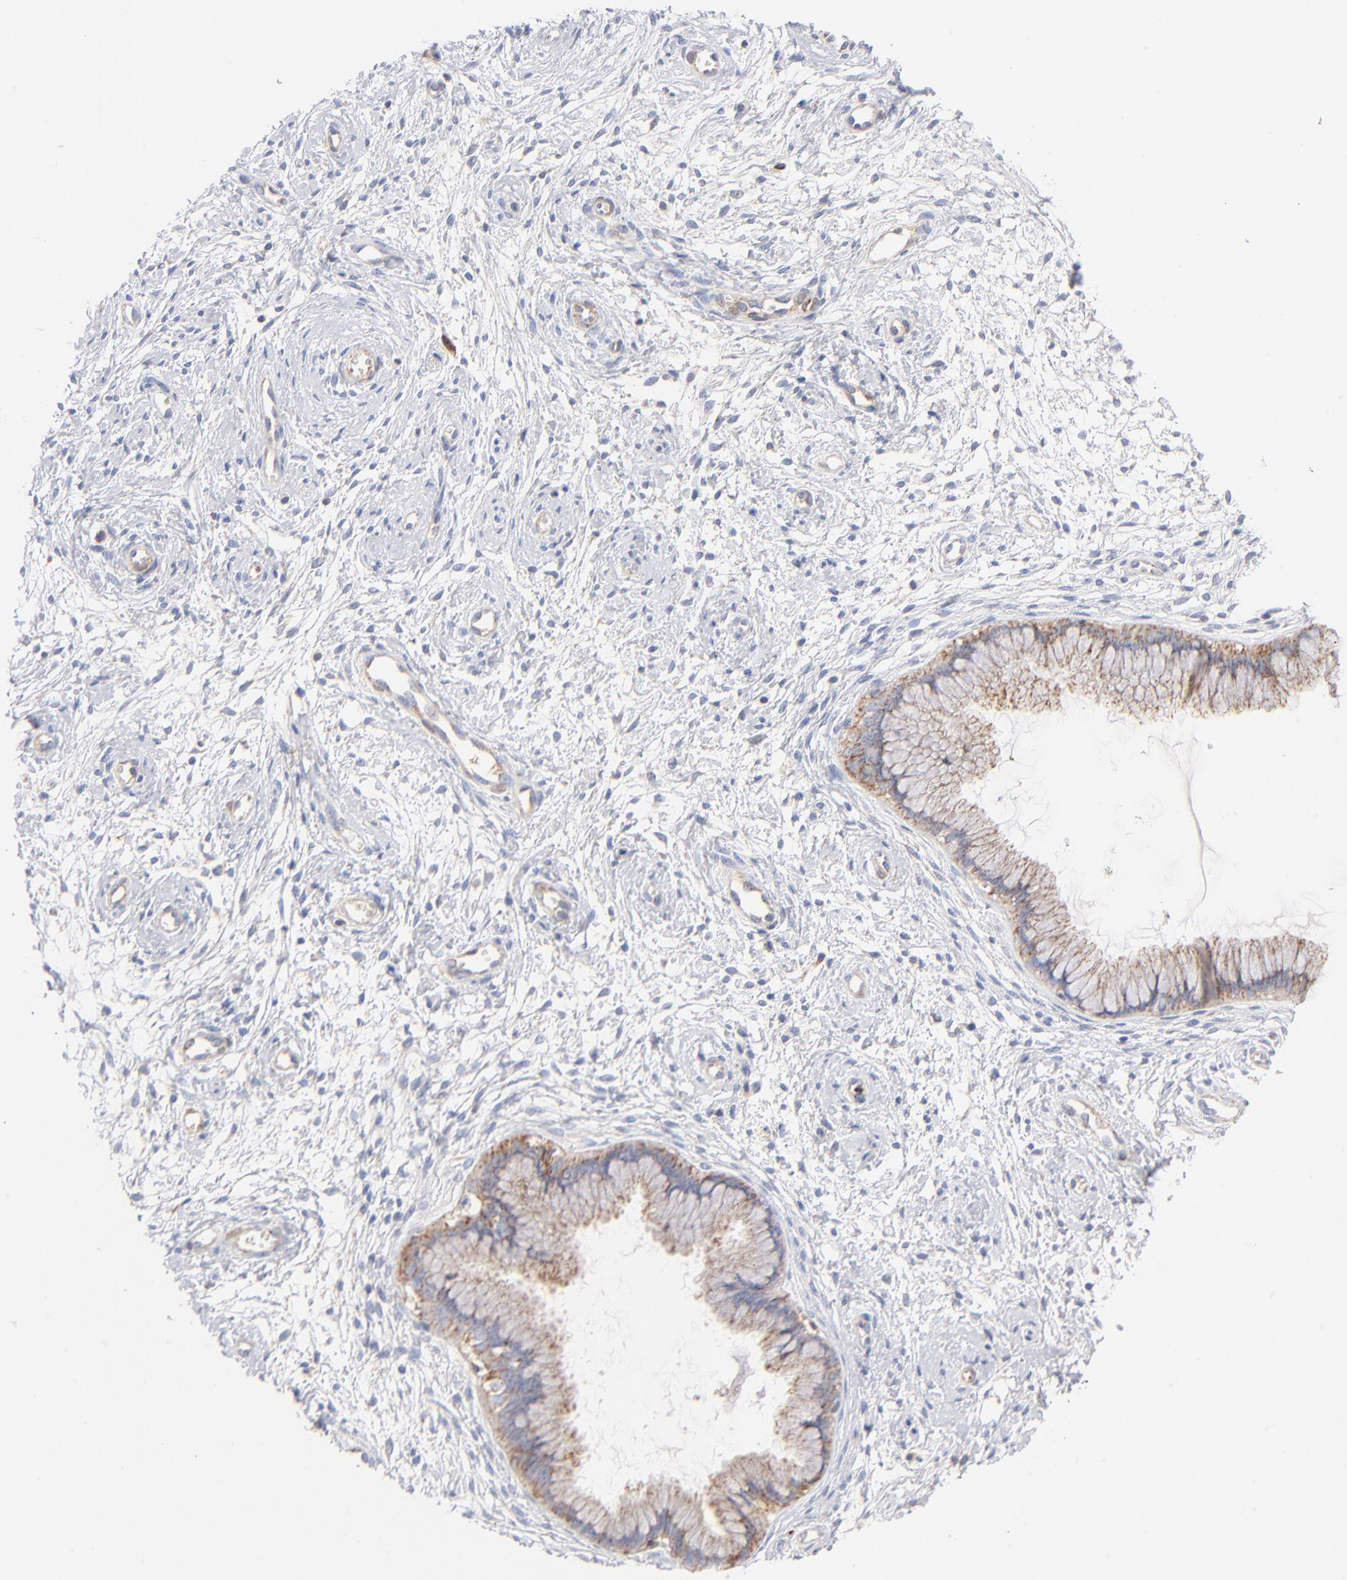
{"staining": {"intensity": "weak", "quantity": ">75%", "location": "cytoplasmic/membranous"}, "tissue": "cervix", "cell_type": "Glandular cells", "image_type": "normal", "snomed": [{"axis": "morphology", "description": "Normal tissue, NOS"}, {"axis": "topography", "description": "Cervix"}], "caption": "Approximately >75% of glandular cells in normal cervix display weak cytoplasmic/membranous protein expression as visualized by brown immunohistochemical staining.", "gene": "DLAT", "patient": {"sex": "female", "age": 39}}